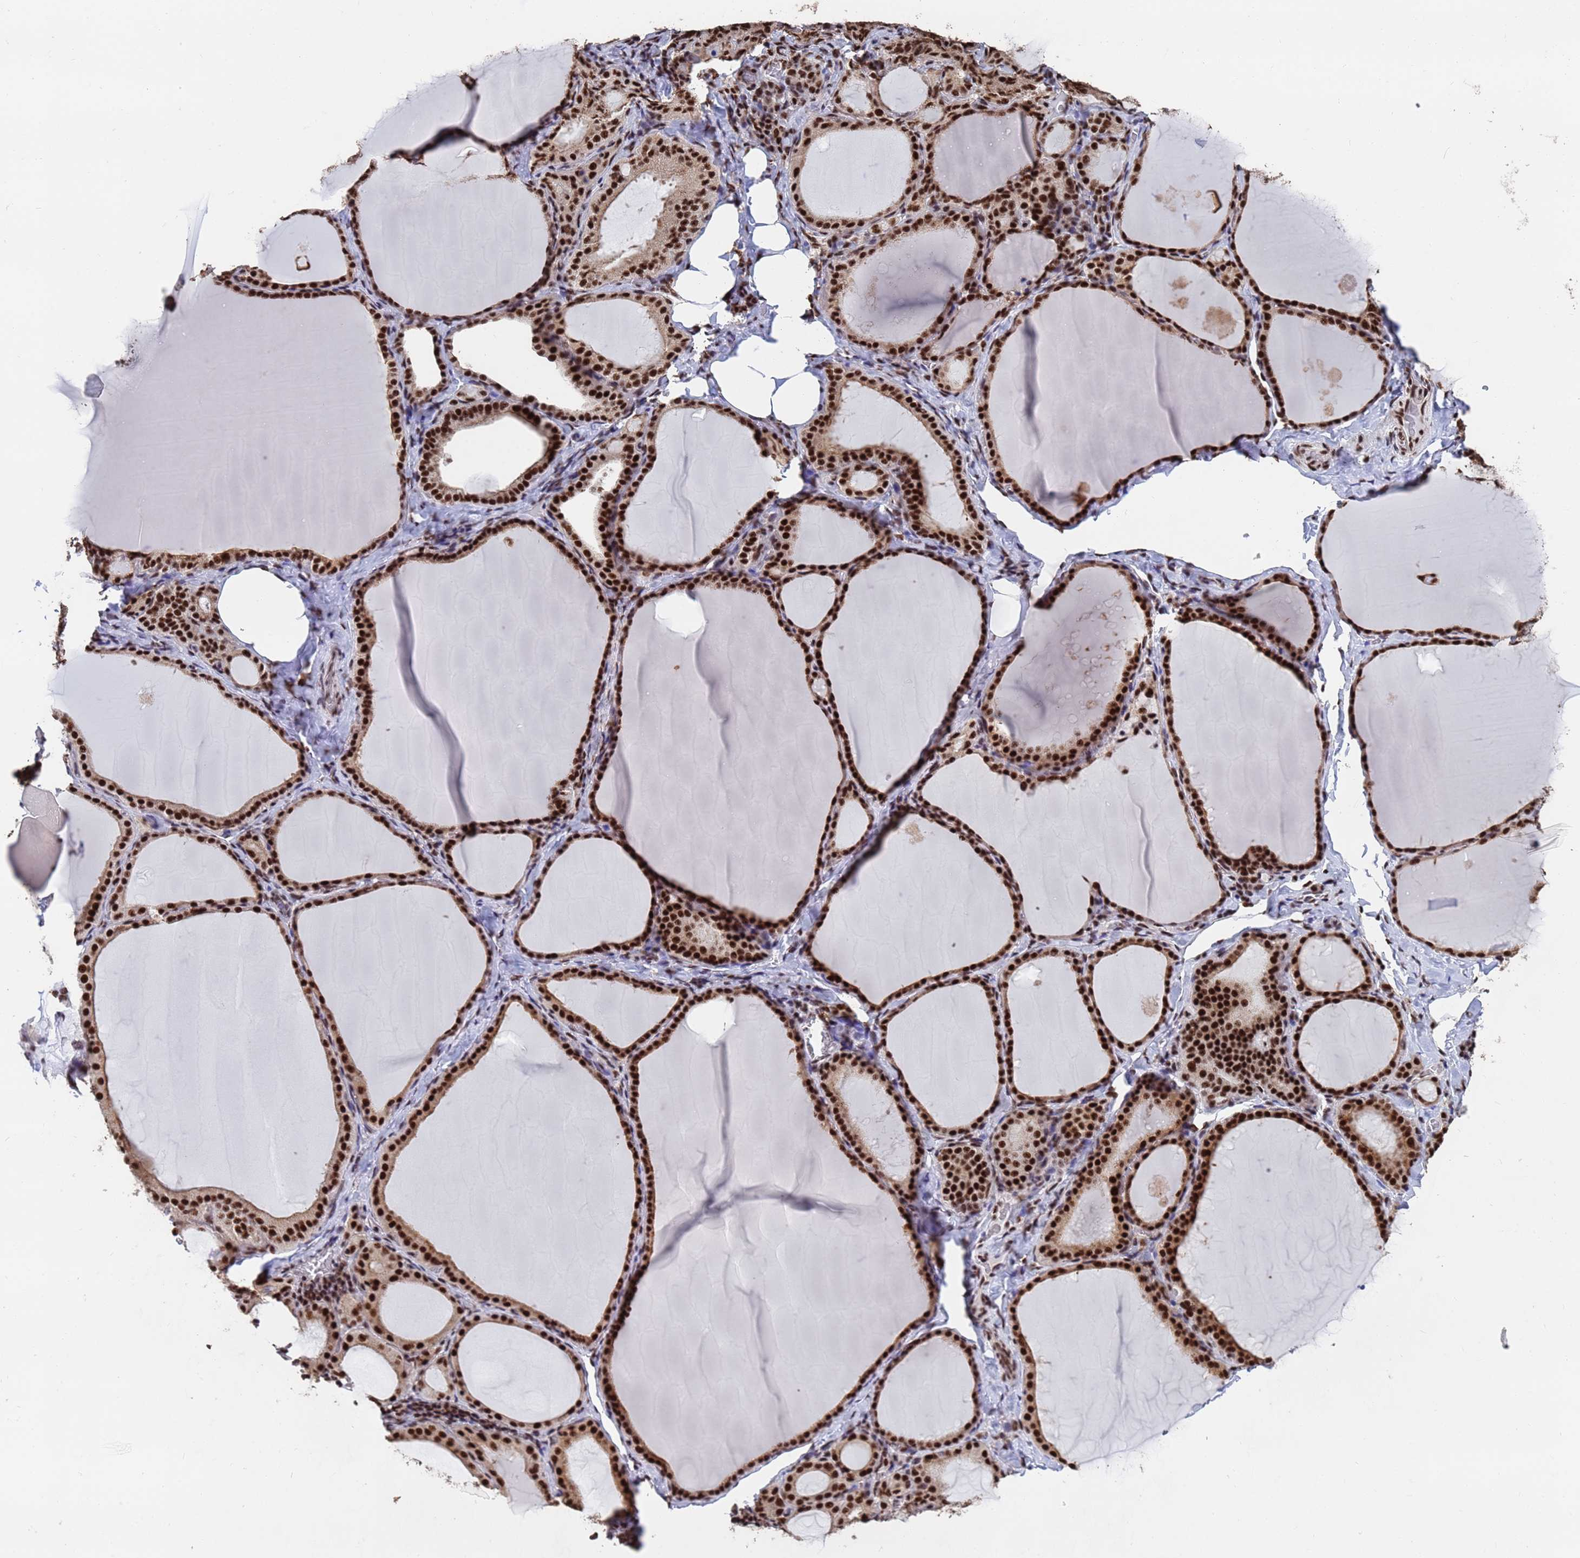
{"staining": {"intensity": "strong", "quantity": ">75%", "location": "nuclear"}, "tissue": "thyroid gland", "cell_type": "Glandular cells", "image_type": "normal", "snomed": [{"axis": "morphology", "description": "Normal tissue, NOS"}, {"axis": "topography", "description": "Thyroid gland"}], "caption": "The micrograph demonstrates immunohistochemical staining of benign thyroid gland. There is strong nuclear staining is seen in approximately >75% of glandular cells. The protein of interest is shown in brown color, while the nuclei are stained blue.", "gene": "SF3B2", "patient": {"sex": "female", "age": 39}}